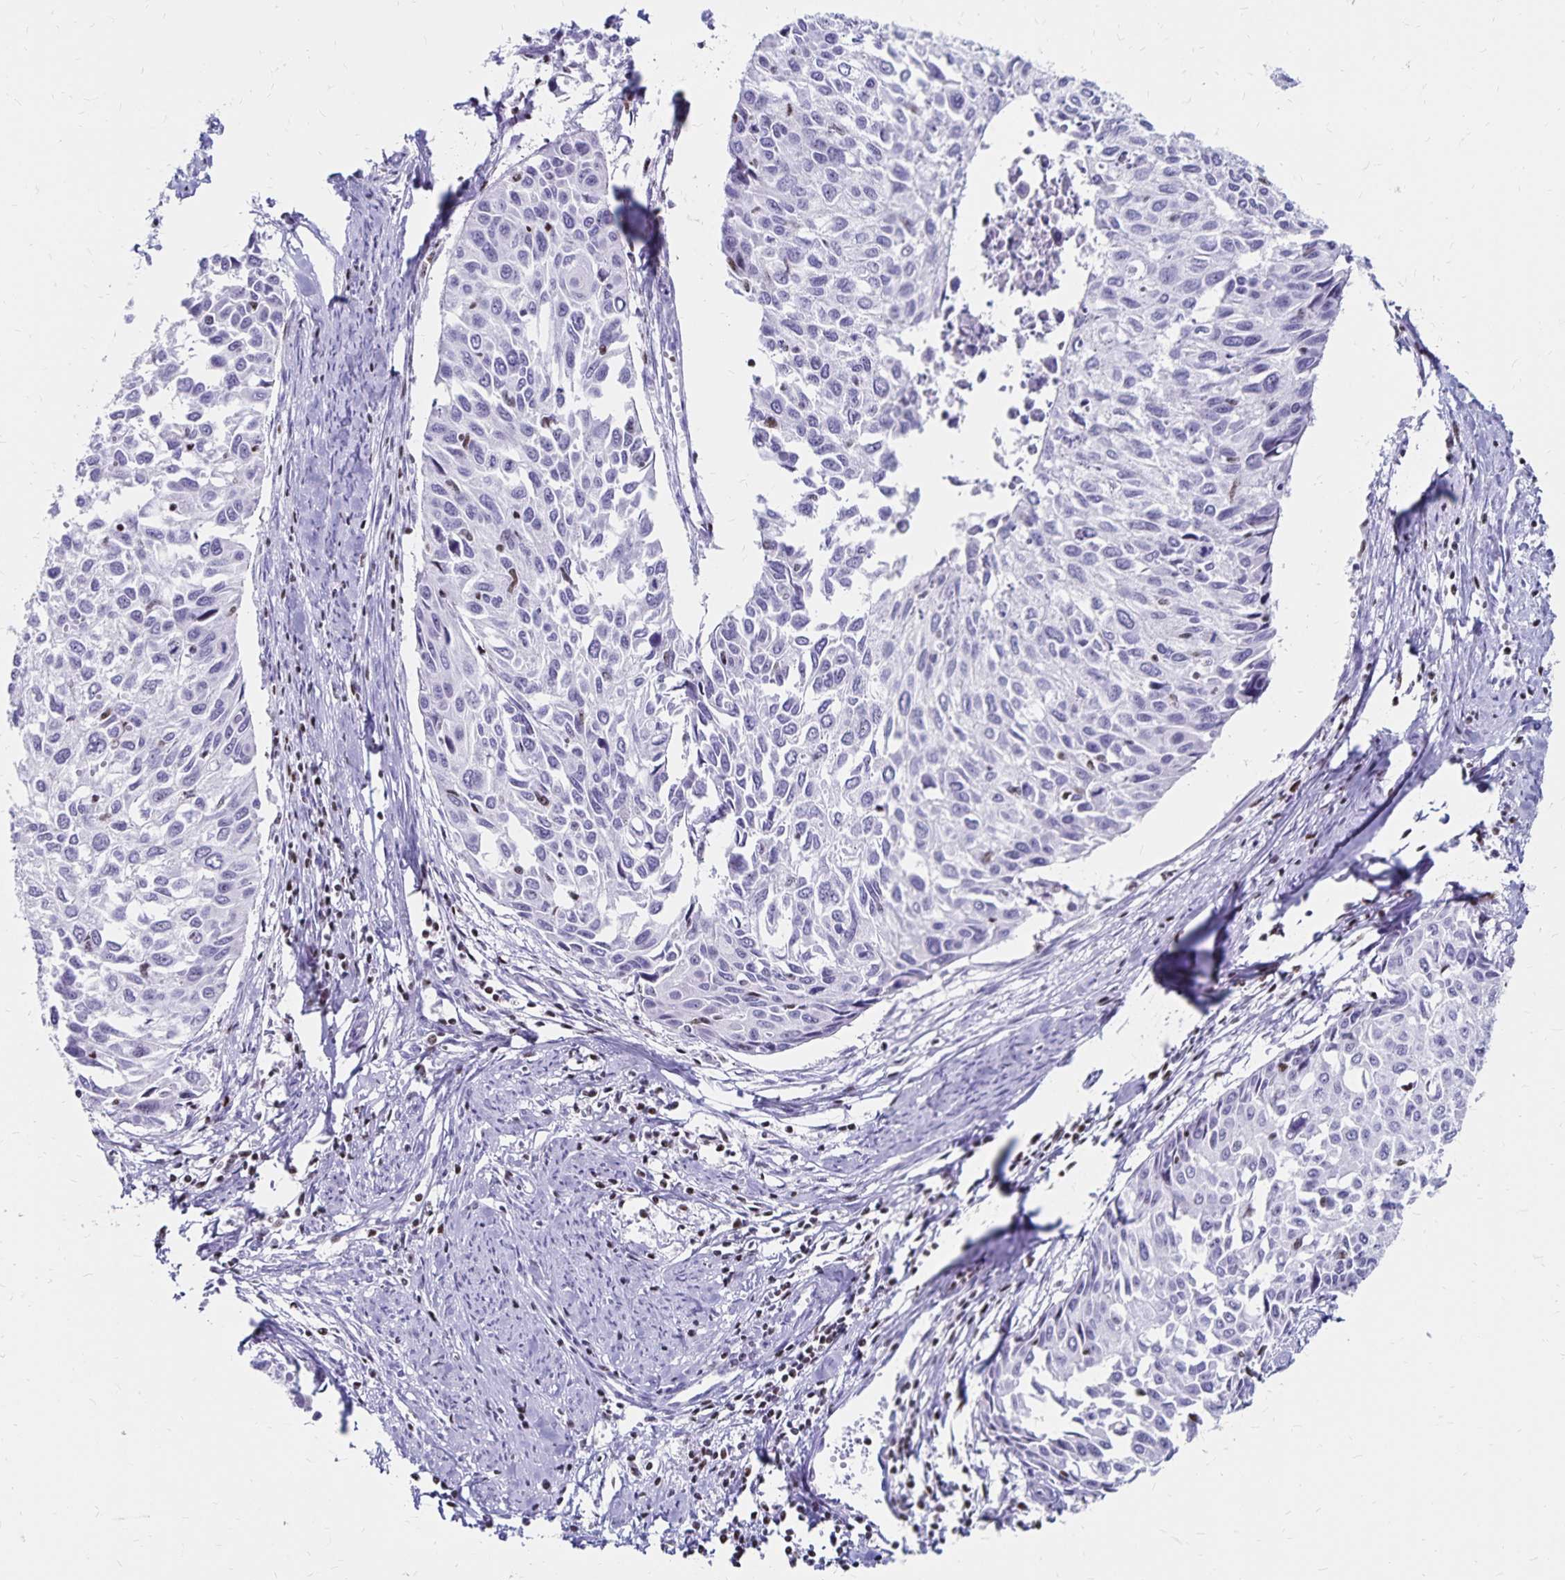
{"staining": {"intensity": "negative", "quantity": "none", "location": "none"}, "tissue": "cervical cancer", "cell_type": "Tumor cells", "image_type": "cancer", "snomed": [{"axis": "morphology", "description": "Squamous cell carcinoma, NOS"}, {"axis": "topography", "description": "Cervix"}], "caption": "Histopathology image shows no protein positivity in tumor cells of cervical cancer tissue.", "gene": "IKZF1", "patient": {"sex": "female", "age": 50}}